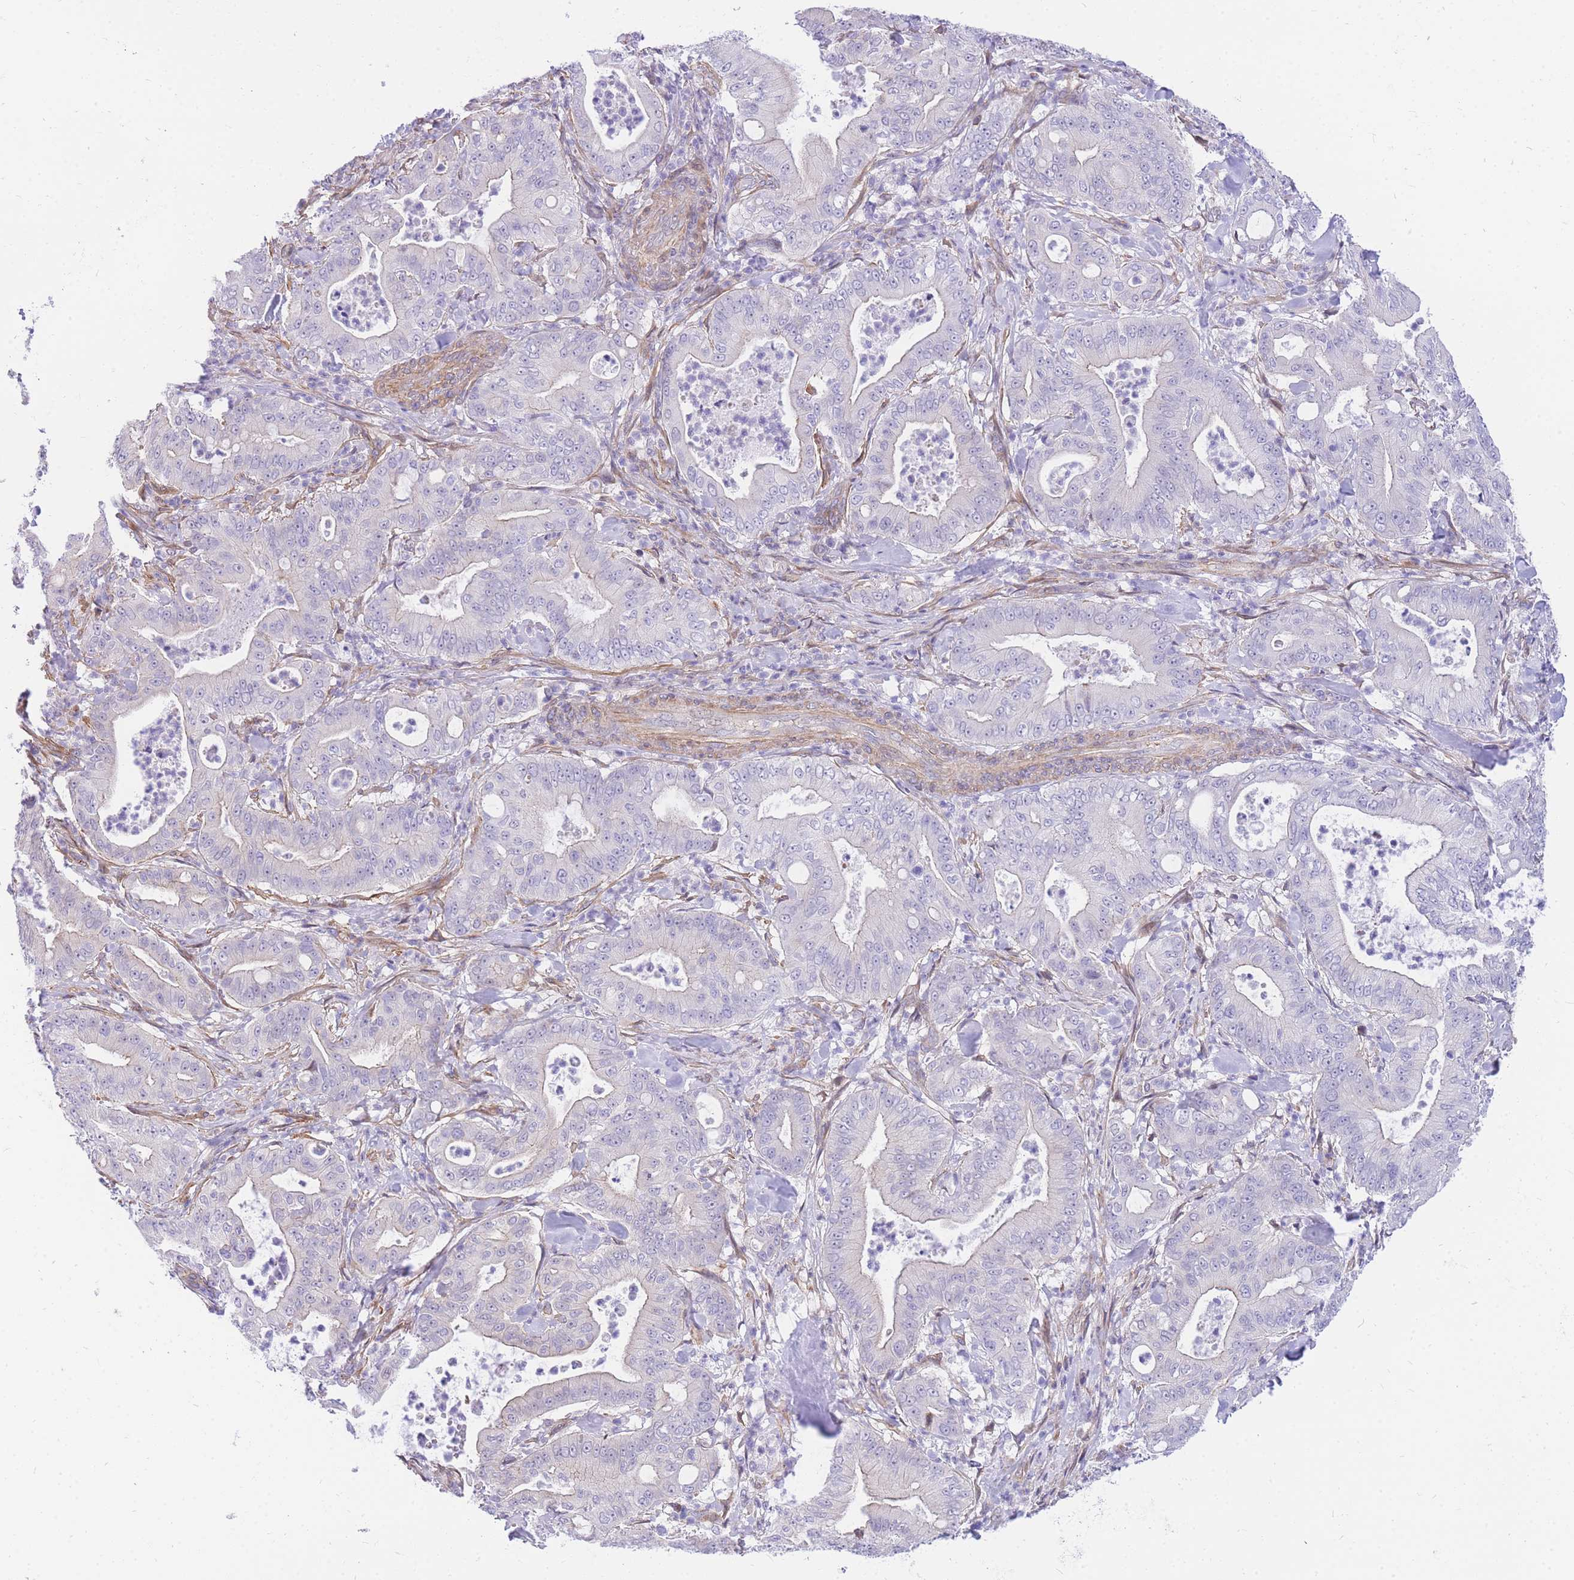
{"staining": {"intensity": "negative", "quantity": "none", "location": "none"}, "tissue": "pancreatic cancer", "cell_type": "Tumor cells", "image_type": "cancer", "snomed": [{"axis": "morphology", "description": "Adenocarcinoma, NOS"}, {"axis": "topography", "description": "Pancreas"}], "caption": "Immunohistochemistry image of adenocarcinoma (pancreatic) stained for a protein (brown), which displays no staining in tumor cells. (Brightfield microscopy of DAB immunohistochemistry (IHC) at high magnification).", "gene": "S100PBP", "patient": {"sex": "male", "age": 71}}